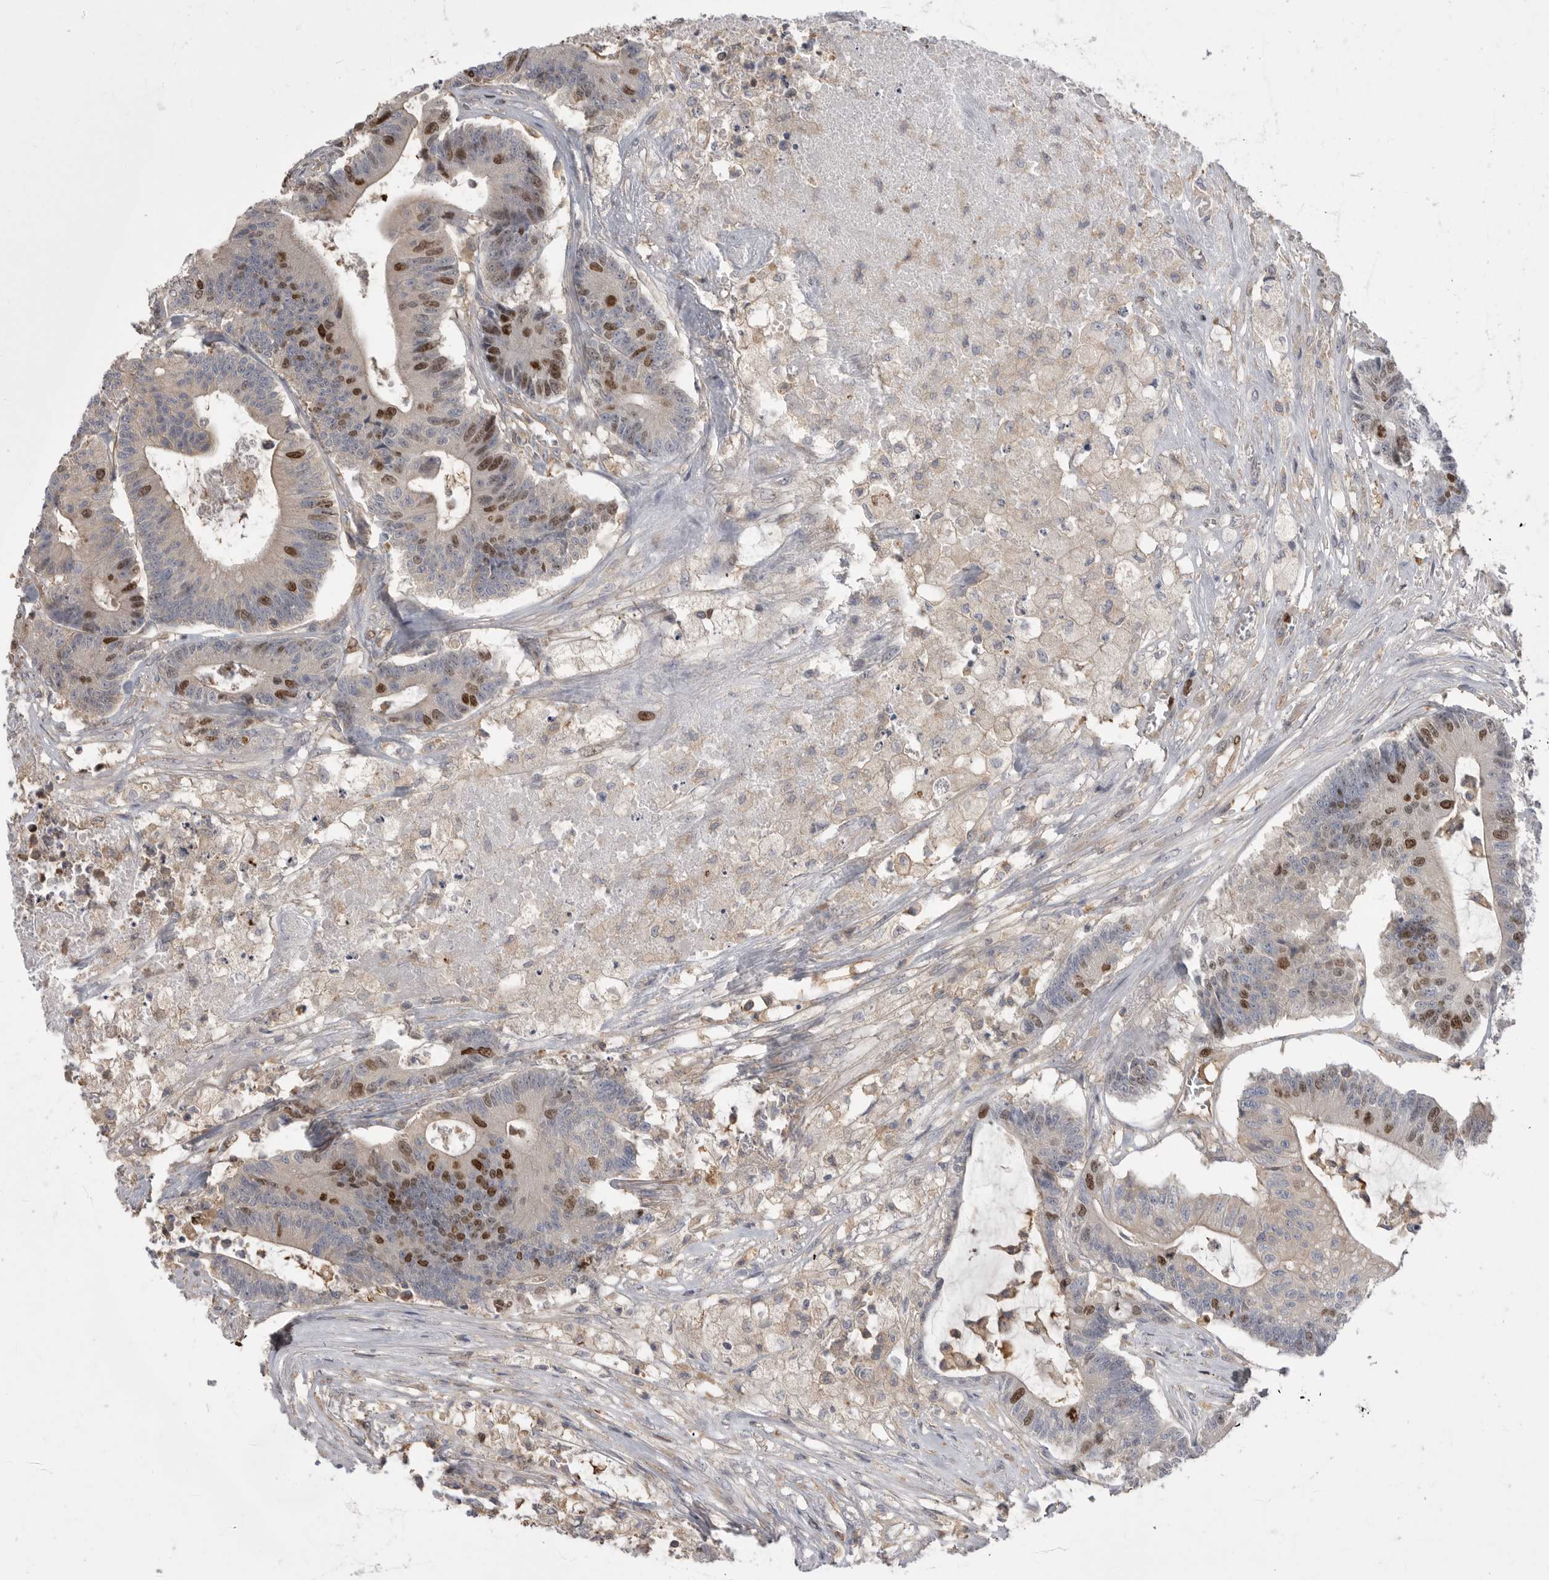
{"staining": {"intensity": "moderate", "quantity": "<25%", "location": "nuclear"}, "tissue": "colorectal cancer", "cell_type": "Tumor cells", "image_type": "cancer", "snomed": [{"axis": "morphology", "description": "Adenocarcinoma, NOS"}, {"axis": "topography", "description": "Colon"}], "caption": "IHC photomicrograph of human colorectal cancer (adenocarcinoma) stained for a protein (brown), which shows low levels of moderate nuclear staining in approximately <25% of tumor cells.", "gene": "TOP2A", "patient": {"sex": "female", "age": 84}}